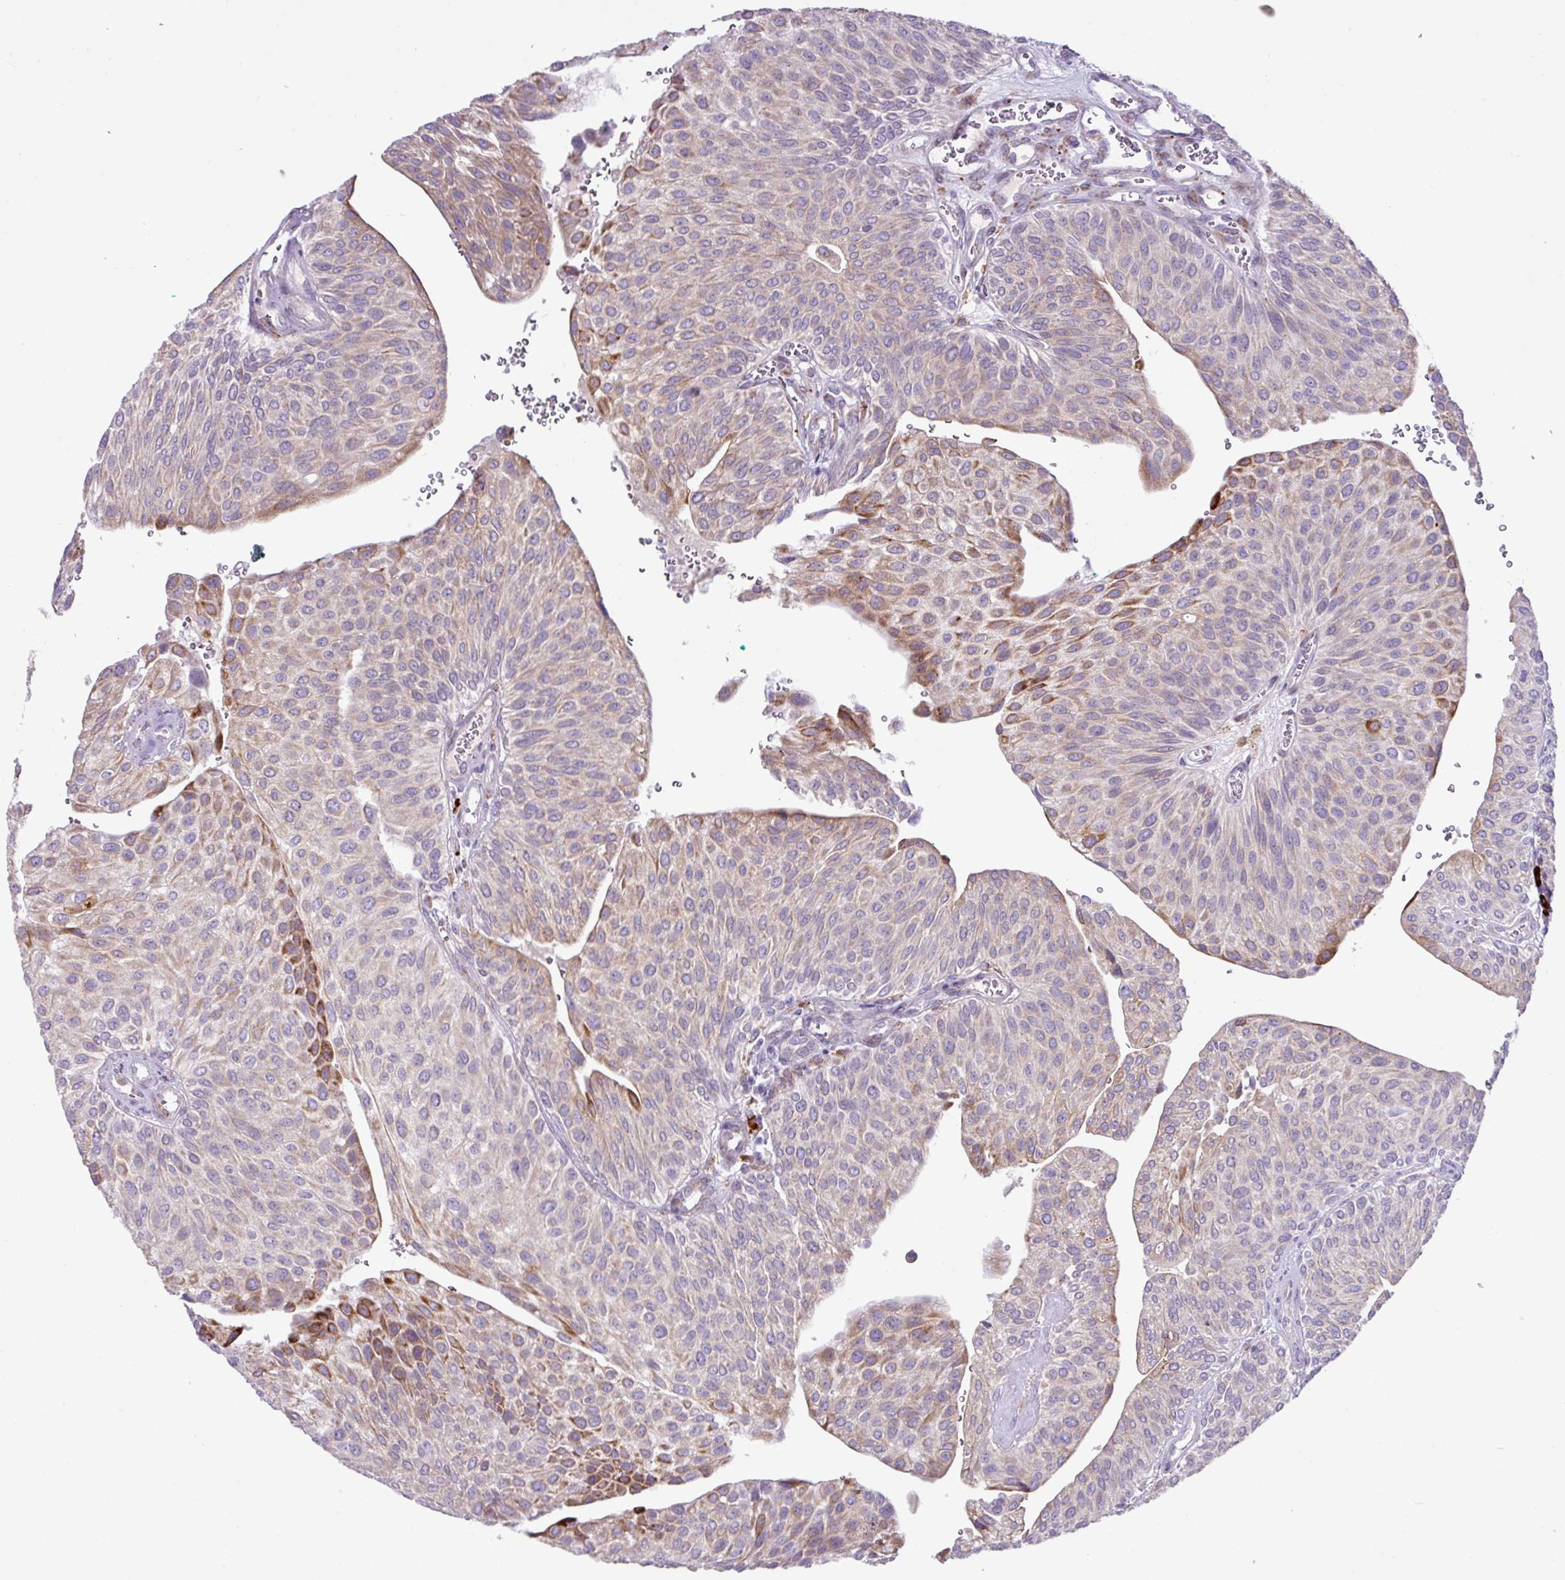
{"staining": {"intensity": "moderate", "quantity": "<25%", "location": "cytoplasmic/membranous"}, "tissue": "urothelial cancer", "cell_type": "Tumor cells", "image_type": "cancer", "snomed": [{"axis": "morphology", "description": "Urothelial carcinoma, NOS"}, {"axis": "topography", "description": "Urinary bladder"}], "caption": "IHC image of neoplastic tissue: transitional cell carcinoma stained using immunohistochemistry demonstrates low levels of moderate protein expression localized specifically in the cytoplasmic/membranous of tumor cells, appearing as a cytoplasmic/membranous brown color.", "gene": "RGS21", "patient": {"sex": "male", "age": 67}}